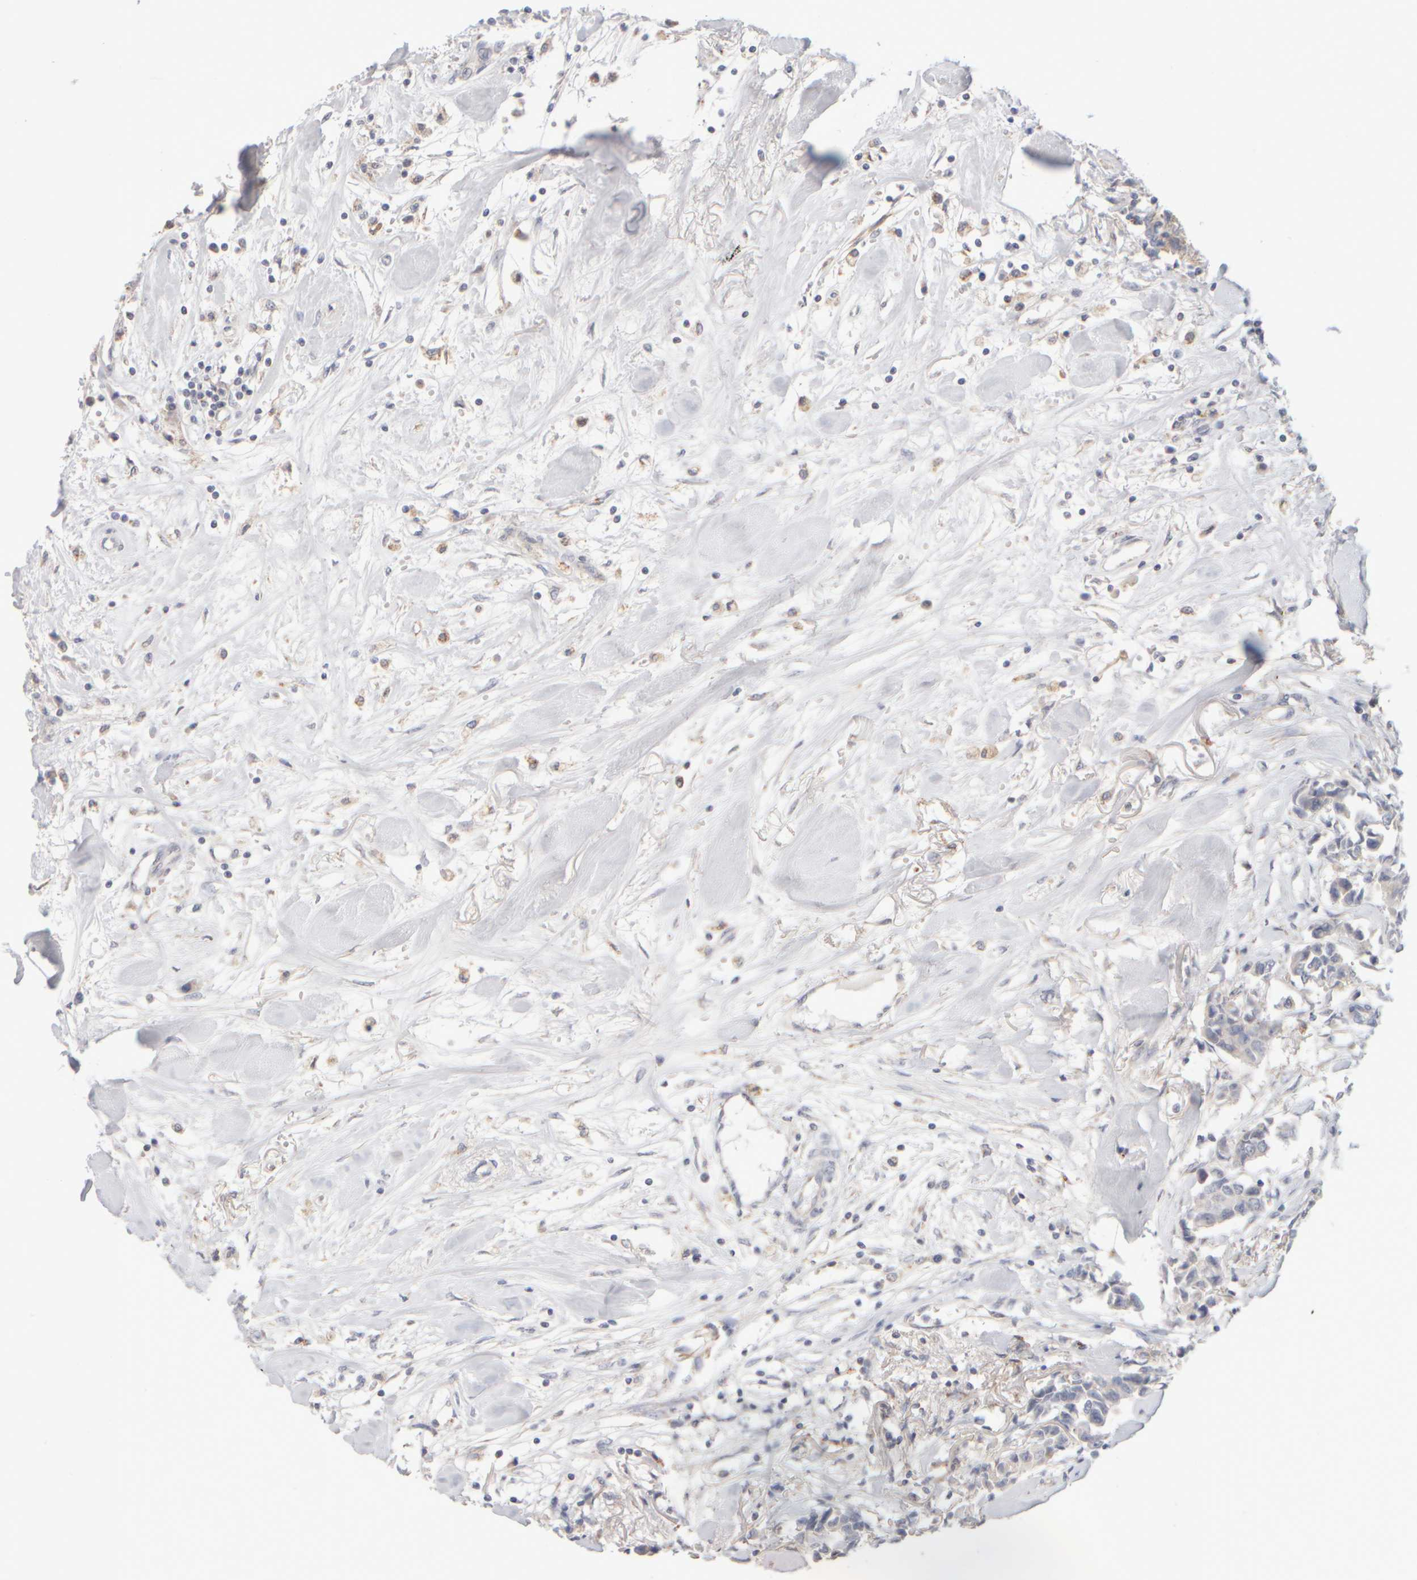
{"staining": {"intensity": "negative", "quantity": "none", "location": "none"}, "tissue": "breast cancer", "cell_type": "Tumor cells", "image_type": "cancer", "snomed": [{"axis": "morphology", "description": "Duct carcinoma"}, {"axis": "topography", "description": "Breast"}], "caption": "An immunohistochemistry (IHC) photomicrograph of intraductal carcinoma (breast) is shown. There is no staining in tumor cells of intraductal carcinoma (breast). Nuclei are stained in blue.", "gene": "ZNF112", "patient": {"sex": "female", "age": 80}}